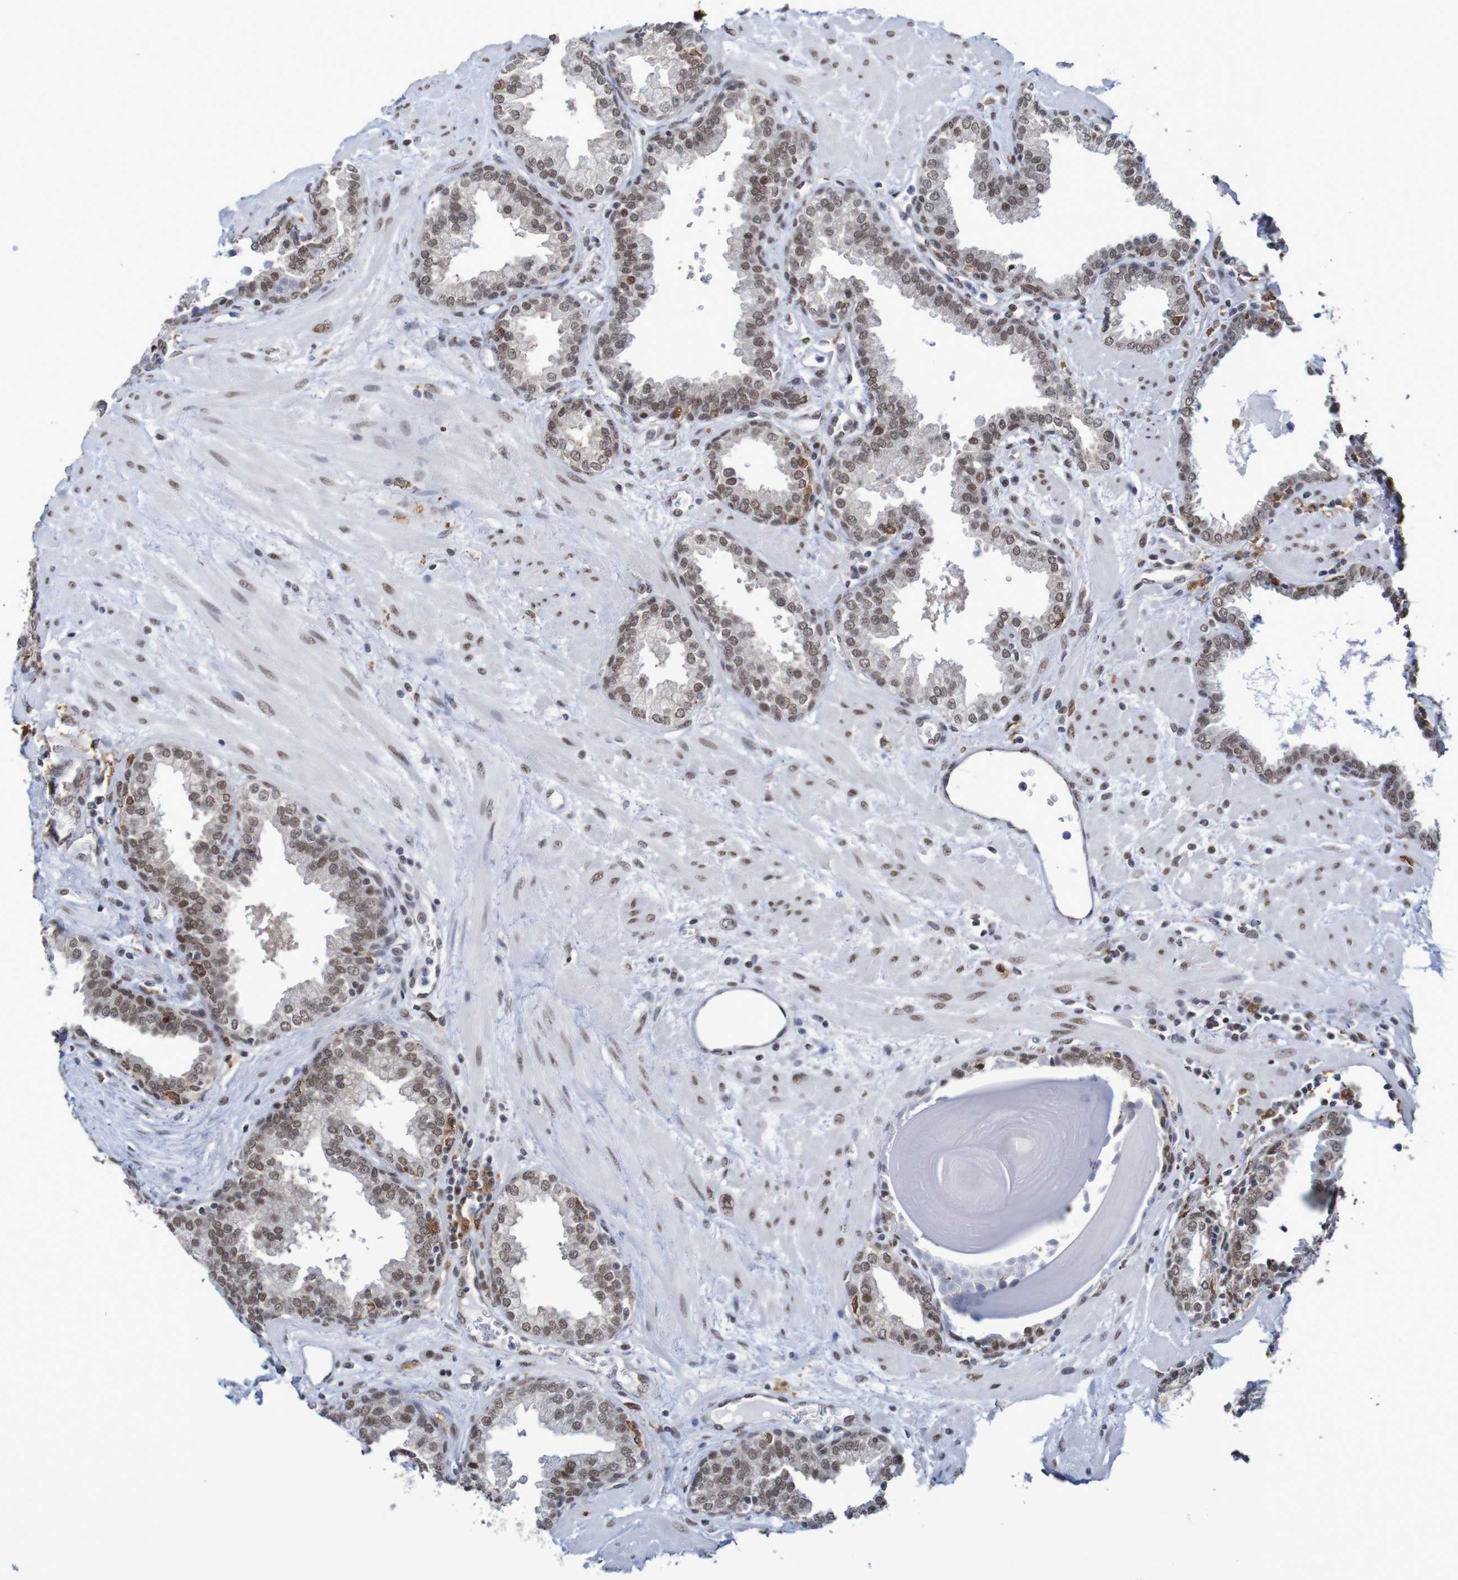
{"staining": {"intensity": "moderate", "quantity": ">75%", "location": "nuclear"}, "tissue": "prostate", "cell_type": "Glandular cells", "image_type": "normal", "snomed": [{"axis": "morphology", "description": "Normal tissue, NOS"}, {"axis": "topography", "description": "Prostate"}], "caption": "Glandular cells display medium levels of moderate nuclear staining in about >75% of cells in benign human prostate. (DAB IHC with brightfield microscopy, high magnification).", "gene": "MRTFB", "patient": {"sex": "male", "age": 51}}